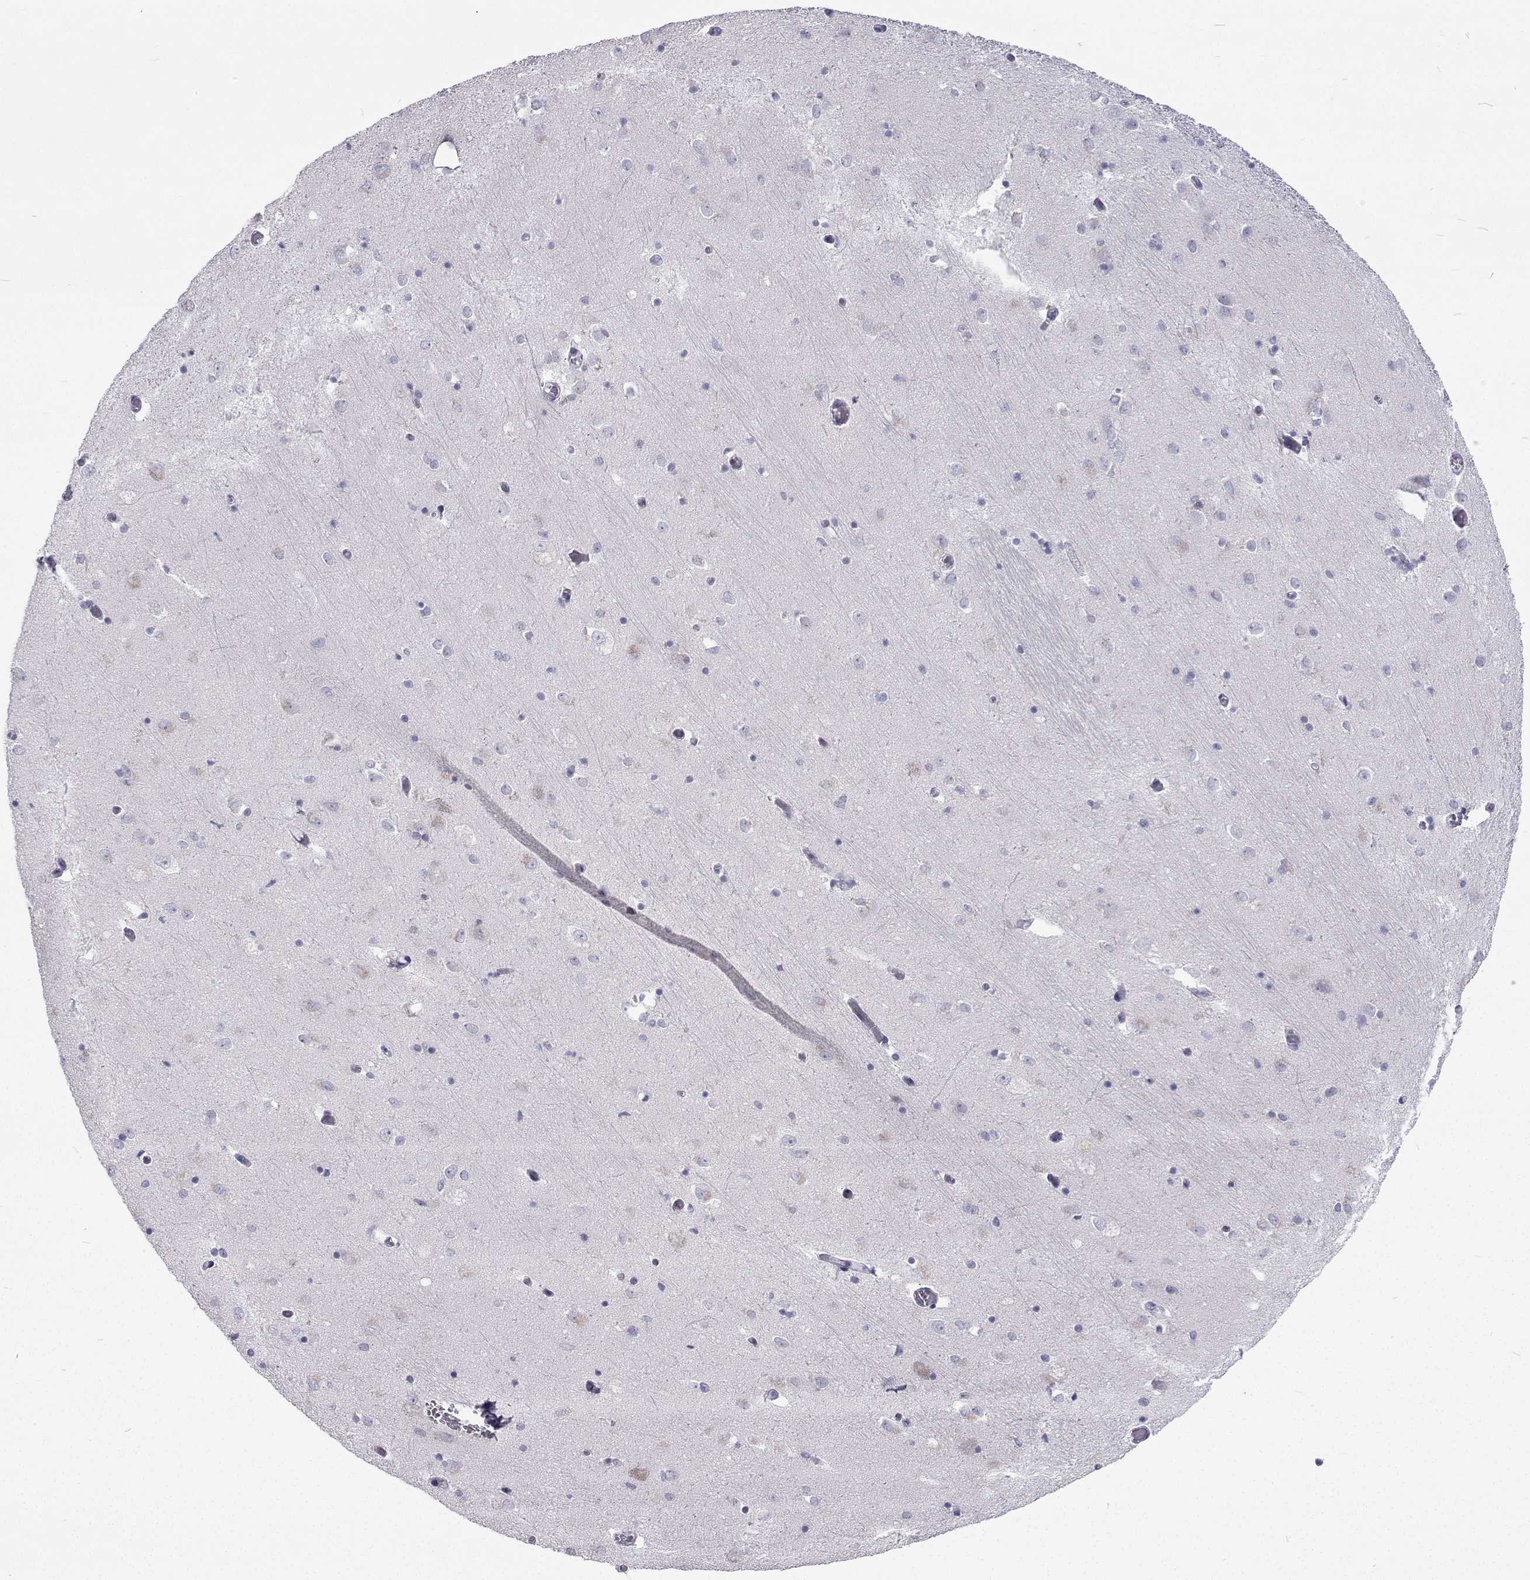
{"staining": {"intensity": "negative", "quantity": "none", "location": "none"}, "tissue": "caudate", "cell_type": "Glial cells", "image_type": "normal", "snomed": [{"axis": "morphology", "description": "Normal tissue, NOS"}, {"axis": "topography", "description": "Lateral ventricle wall"}, {"axis": "topography", "description": "Hippocampus"}], "caption": "Human caudate stained for a protein using immunohistochemistry displays no expression in glial cells.", "gene": "GALM", "patient": {"sex": "female", "age": 63}}